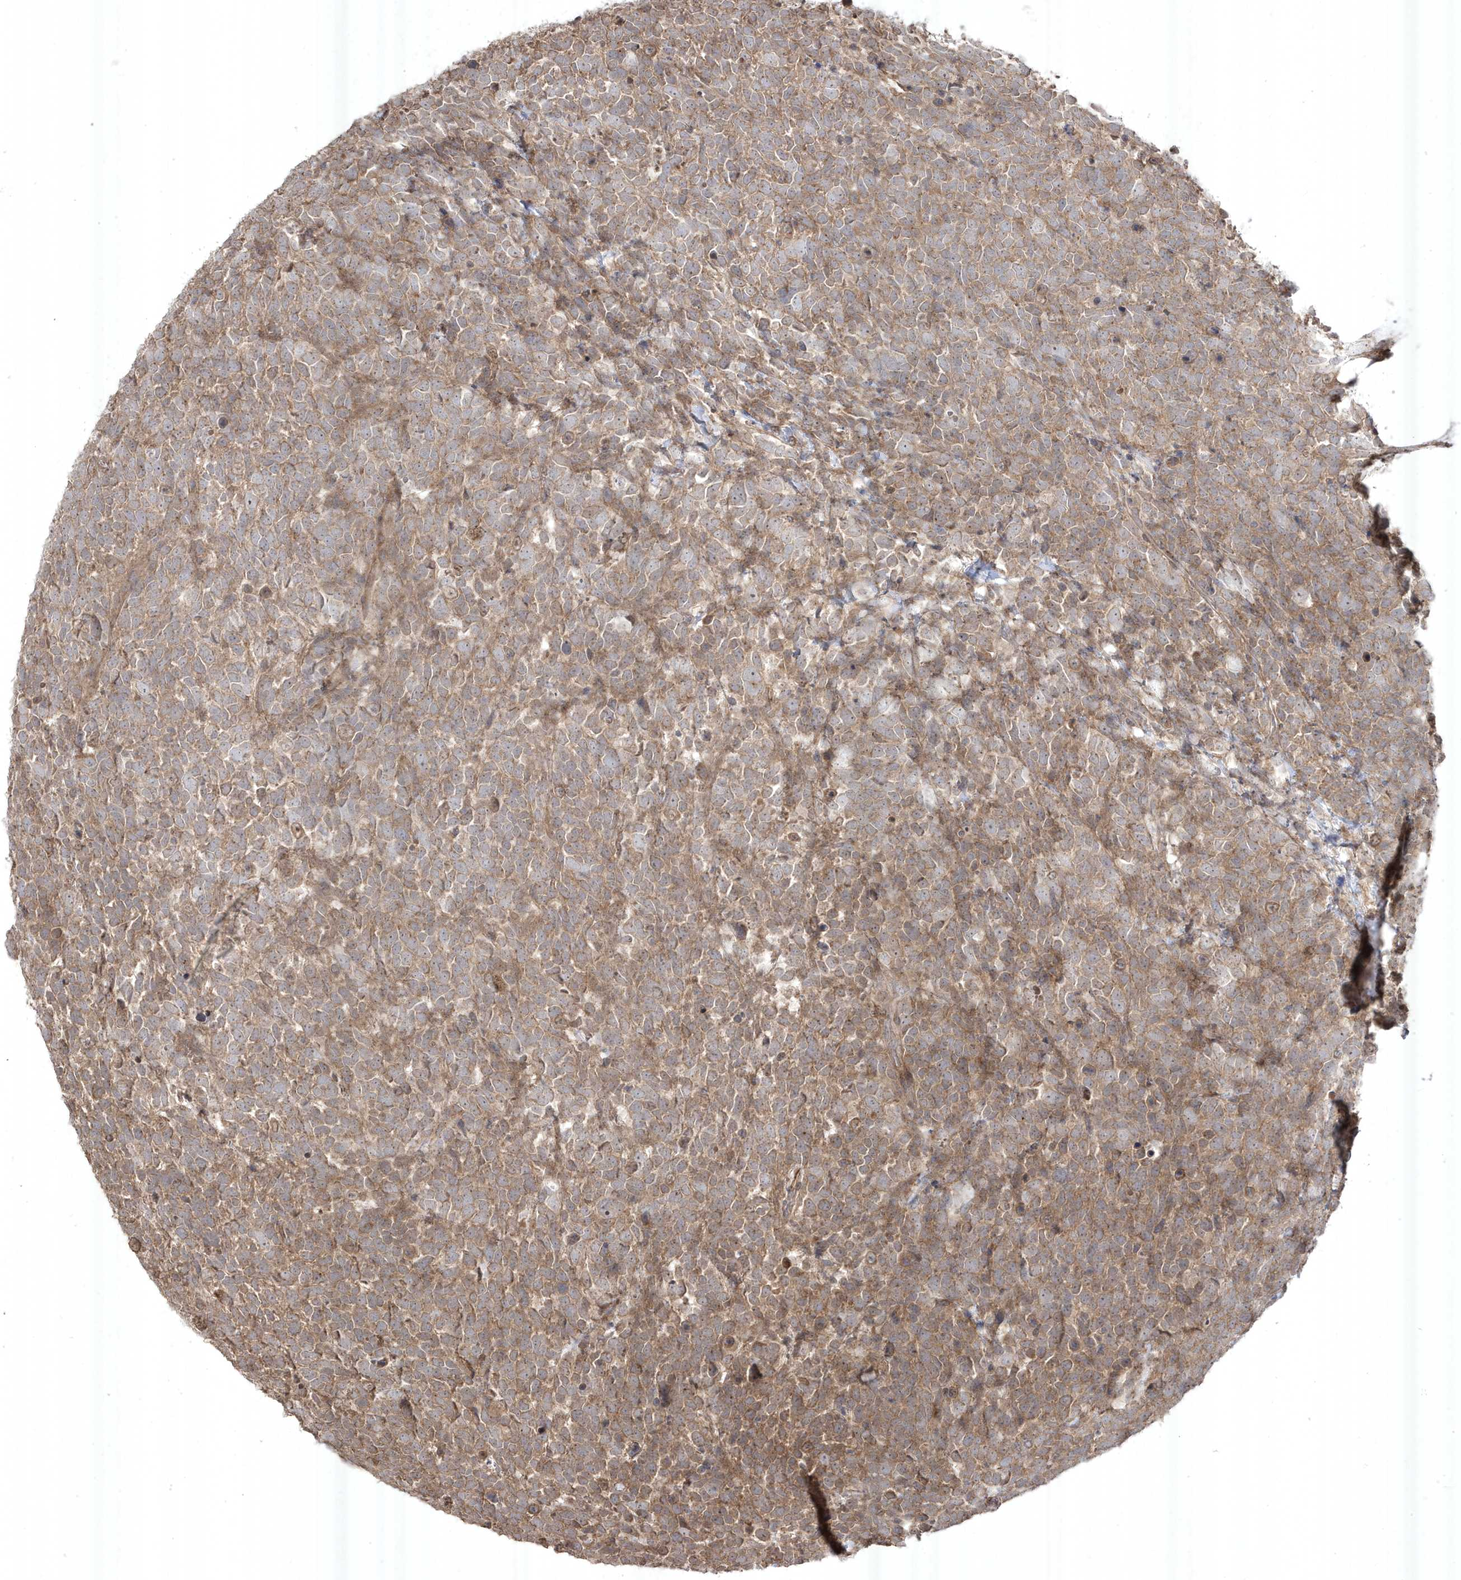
{"staining": {"intensity": "weak", "quantity": "25%-75%", "location": "cytoplasmic/membranous"}, "tissue": "urothelial cancer", "cell_type": "Tumor cells", "image_type": "cancer", "snomed": [{"axis": "morphology", "description": "Urothelial carcinoma, High grade"}, {"axis": "topography", "description": "Urinary bladder"}], "caption": "This is a photomicrograph of IHC staining of urothelial carcinoma (high-grade), which shows weak staining in the cytoplasmic/membranous of tumor cells.", "gene": "CETN3", "patient": {"sex": "female", "age": 82}}